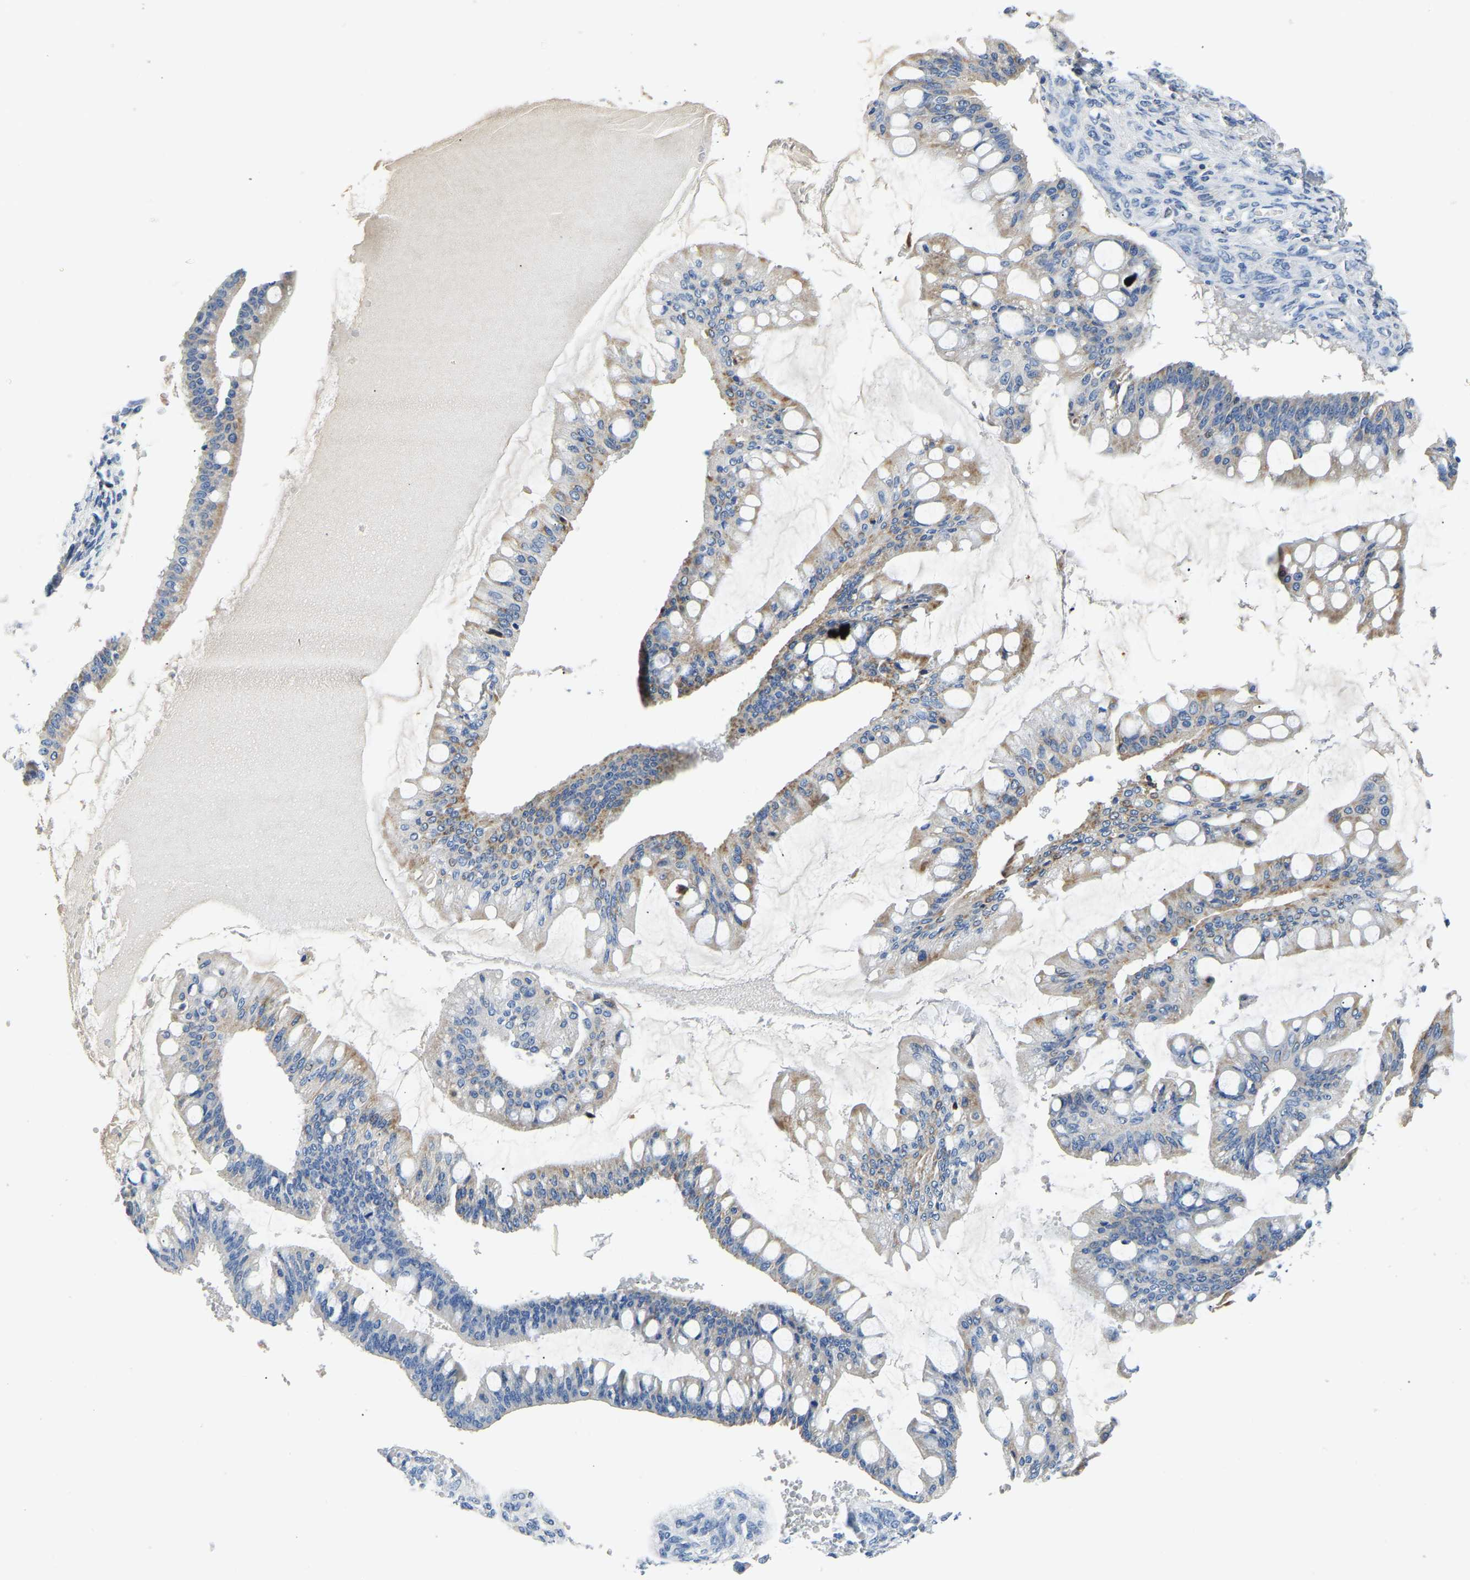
{"staining": {"intensity": "moderate", "quantity": "<25%", "location": "cytoplasmic/membranous"}, "tissue": "ovarian cancer", "cell_type": "Tumor cells", "image_type": "cancer", "snomed": [{"axis": "morphology", "description": "Cystadenocarcinoma, mucinous, NOS"}, {"axis": "topography", "description": "Ovary"}], "caption": "This is a micrograph of IHC staining of mucinous cystadenocarcinoma (ovarian), which shows moderate expression in the cytoplasmic/membranous of tumor cells.", "gene": "PCK2", "patient": {"sex": "female", "age": 73}}